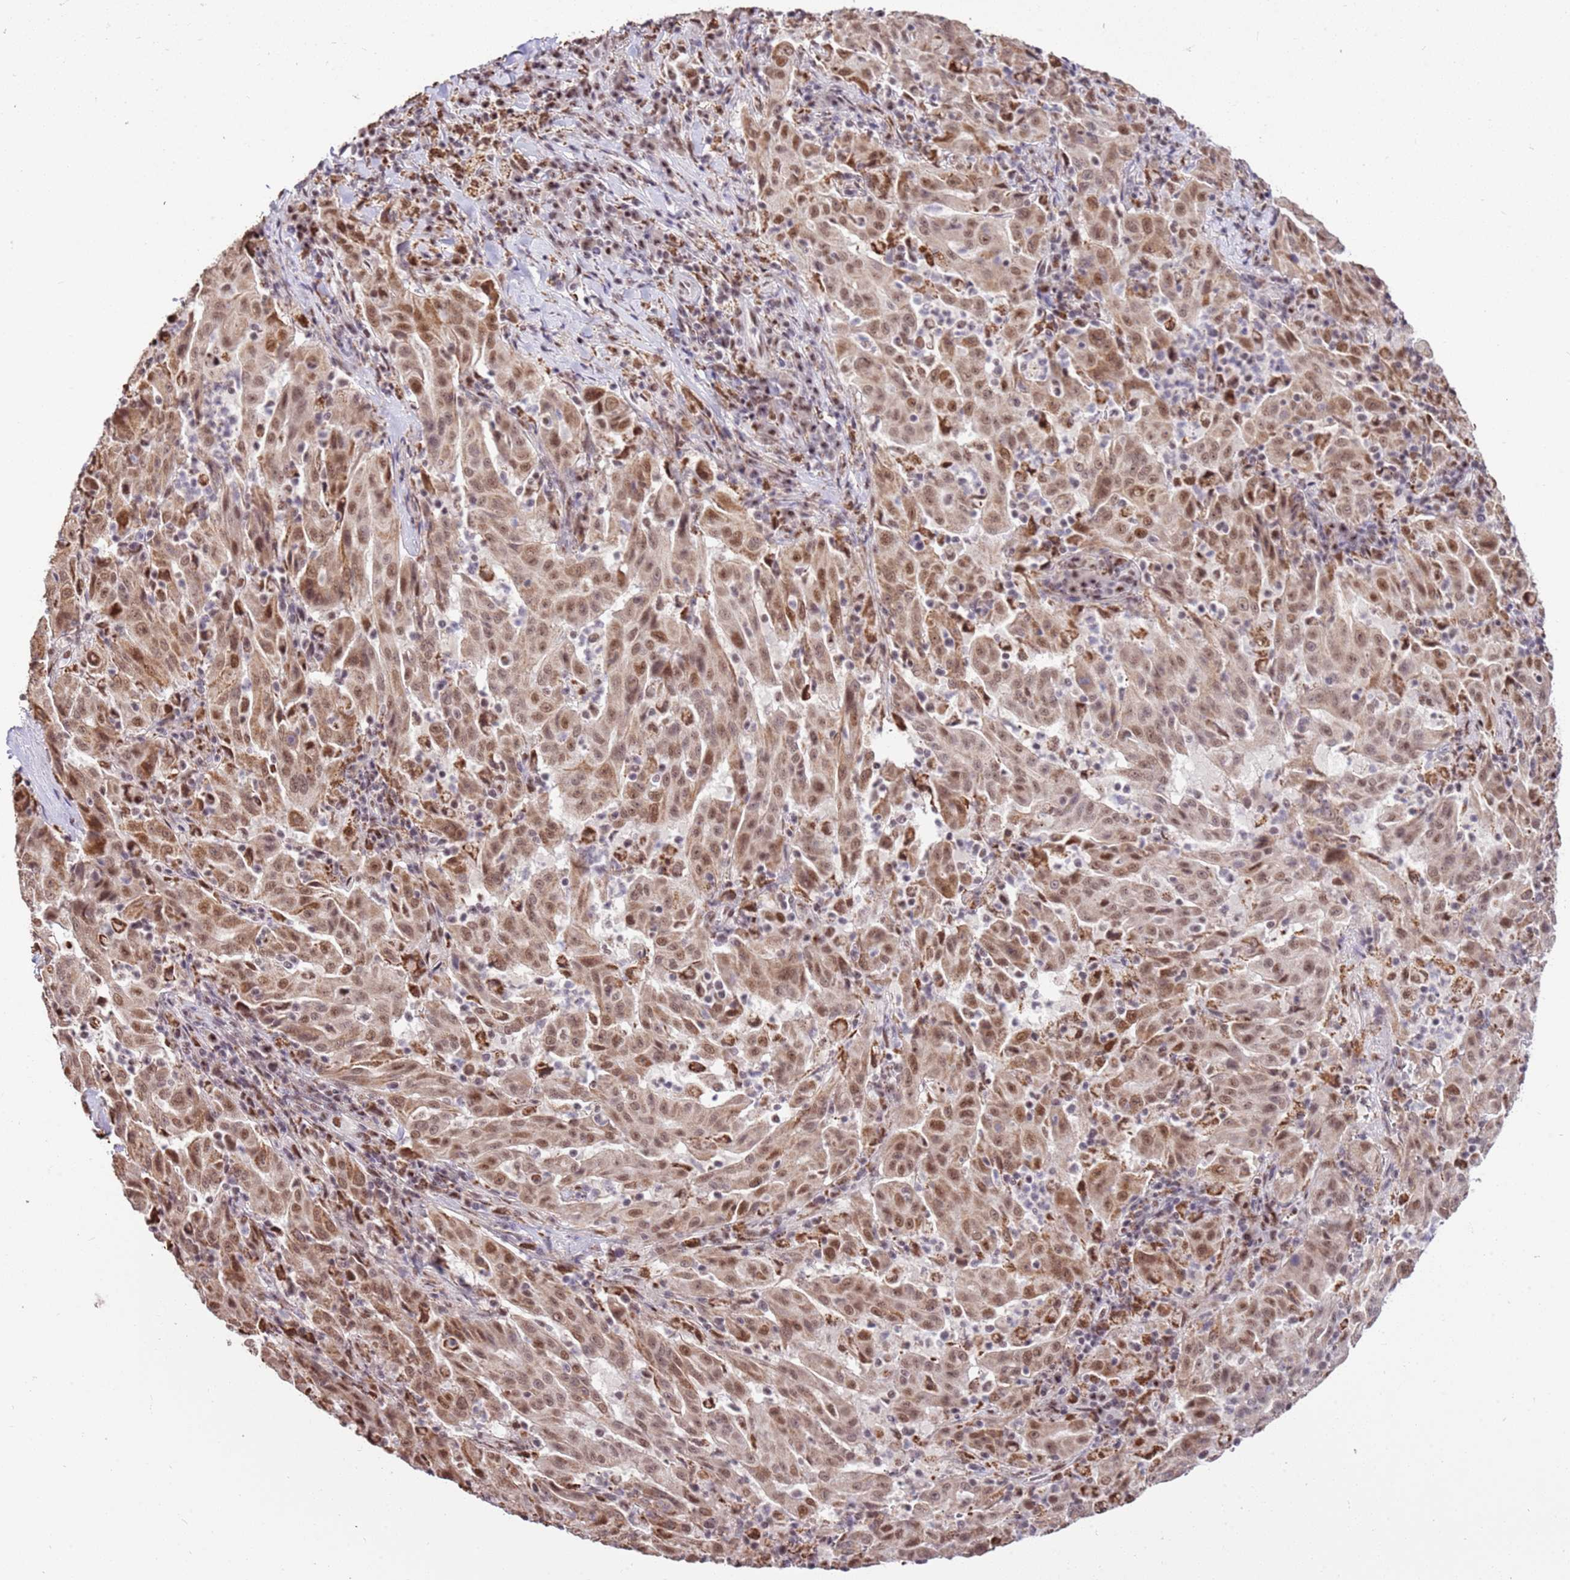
{"staining": {"intensity": "moderate", "quantity": ">75%", "location": "cytoplasmic/membranous,nuclear"}, "tissue": "pancreatic cancer", "cell_type": "Tumor cells", "image_type": "cancer", "snomed": [{"axis": "morphology", "description": "Adenocarcinoma, NOS"}, {"axis": "topography", "description": "Pancreas"}], "caption": "Moderate cytoplasmic/membranous and nuclear staining is present in approximately >75% of tumor cells in pancreatic cancer (adenocarcinoma).", "gene": "AKAP8L", "patient": {"sex": "male", "age": 63}}